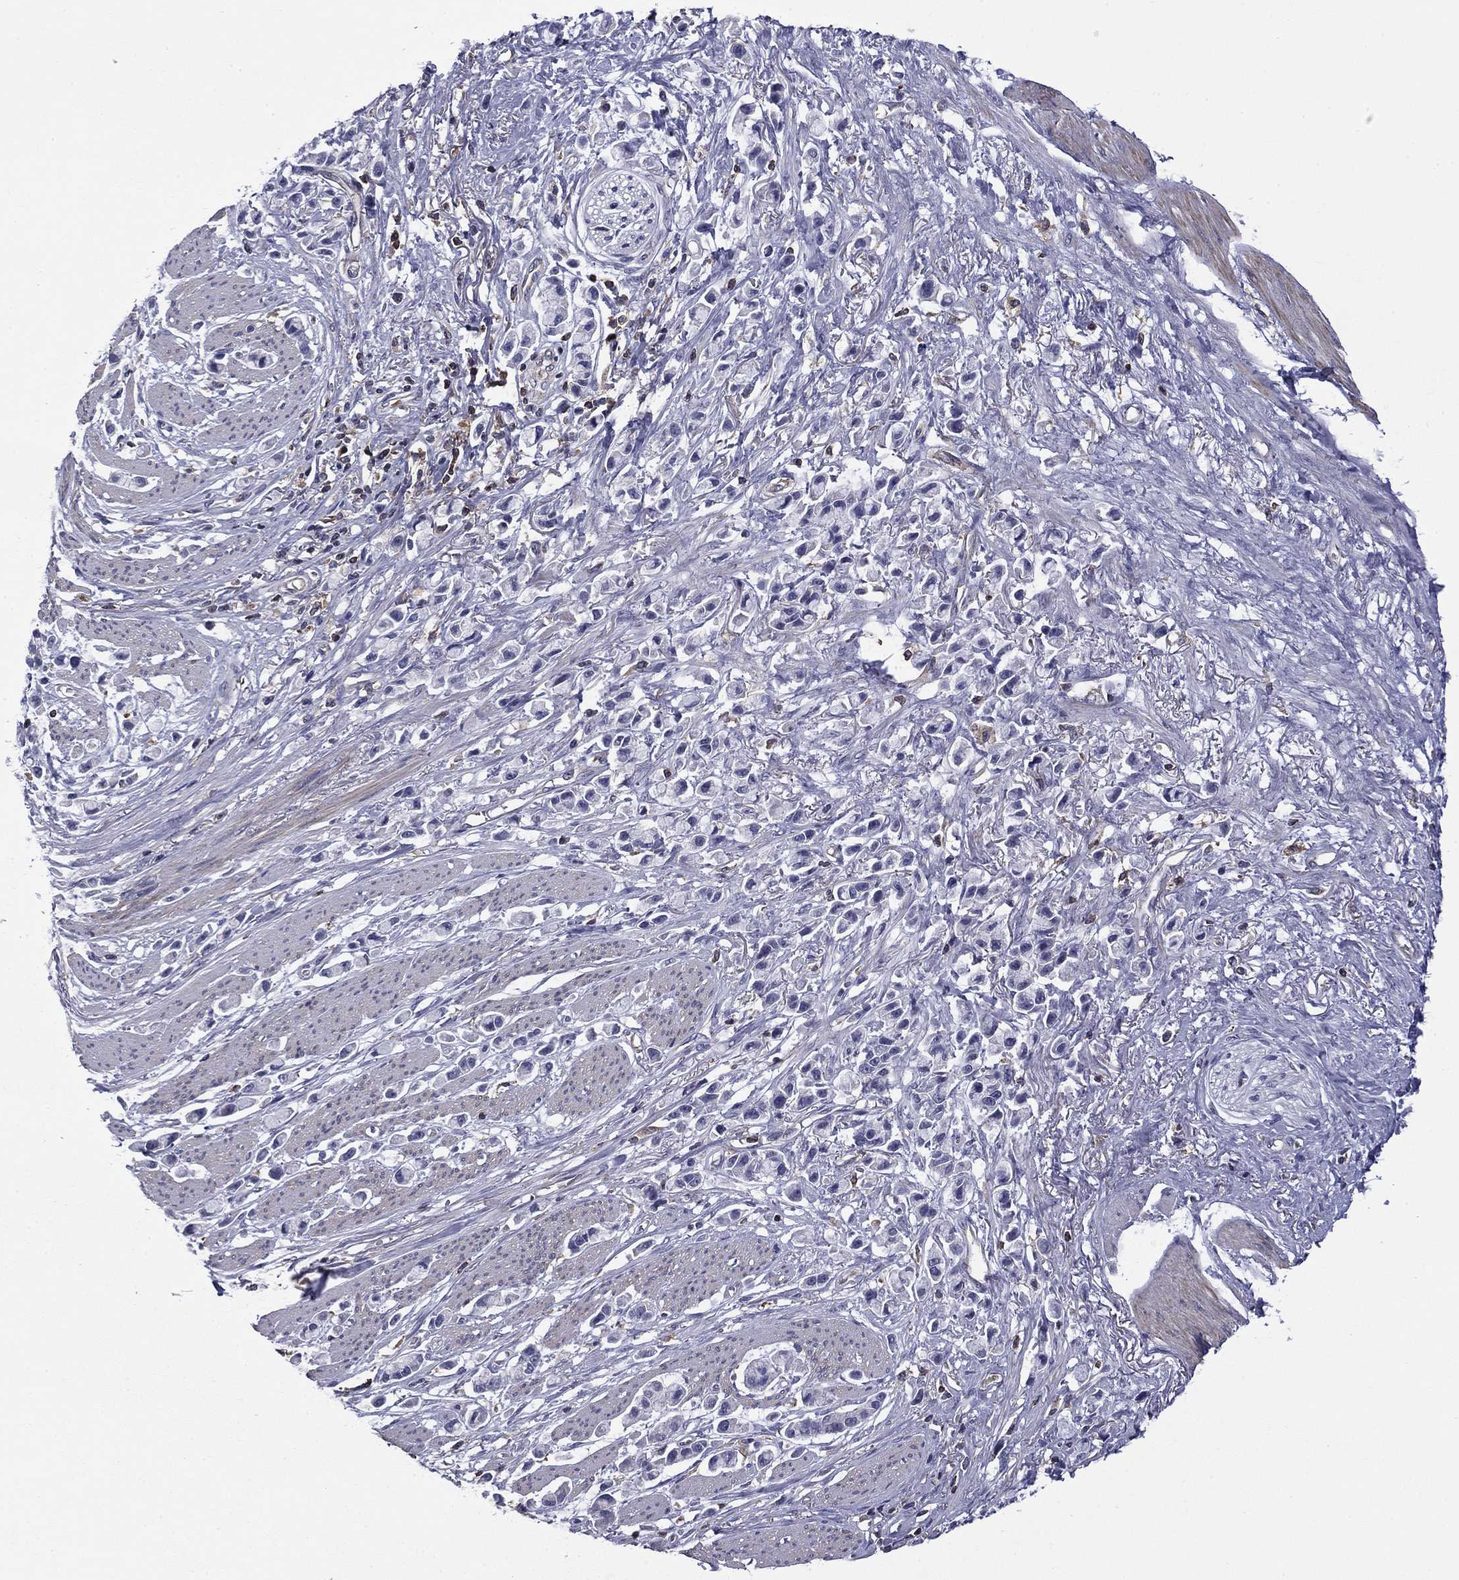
{"staining": {"intensity": "negative", "quantity": "none", "location": "none"}, "tissue": "stomach cancer", "cell_type": "Tumor cells", "image_type": "cancer", "snomed": [{"axis": "morphology", "description": "Adenocarcinoma, NOS"}, {"axis": "topography", "description": "Stomach"}], "caption": "This is an immunohistochemistry image of human stomach cancer. There is no staining in tumor cells.", "gene": "ARHGAP45", "patient": {"sex": "female", "age": 81}}